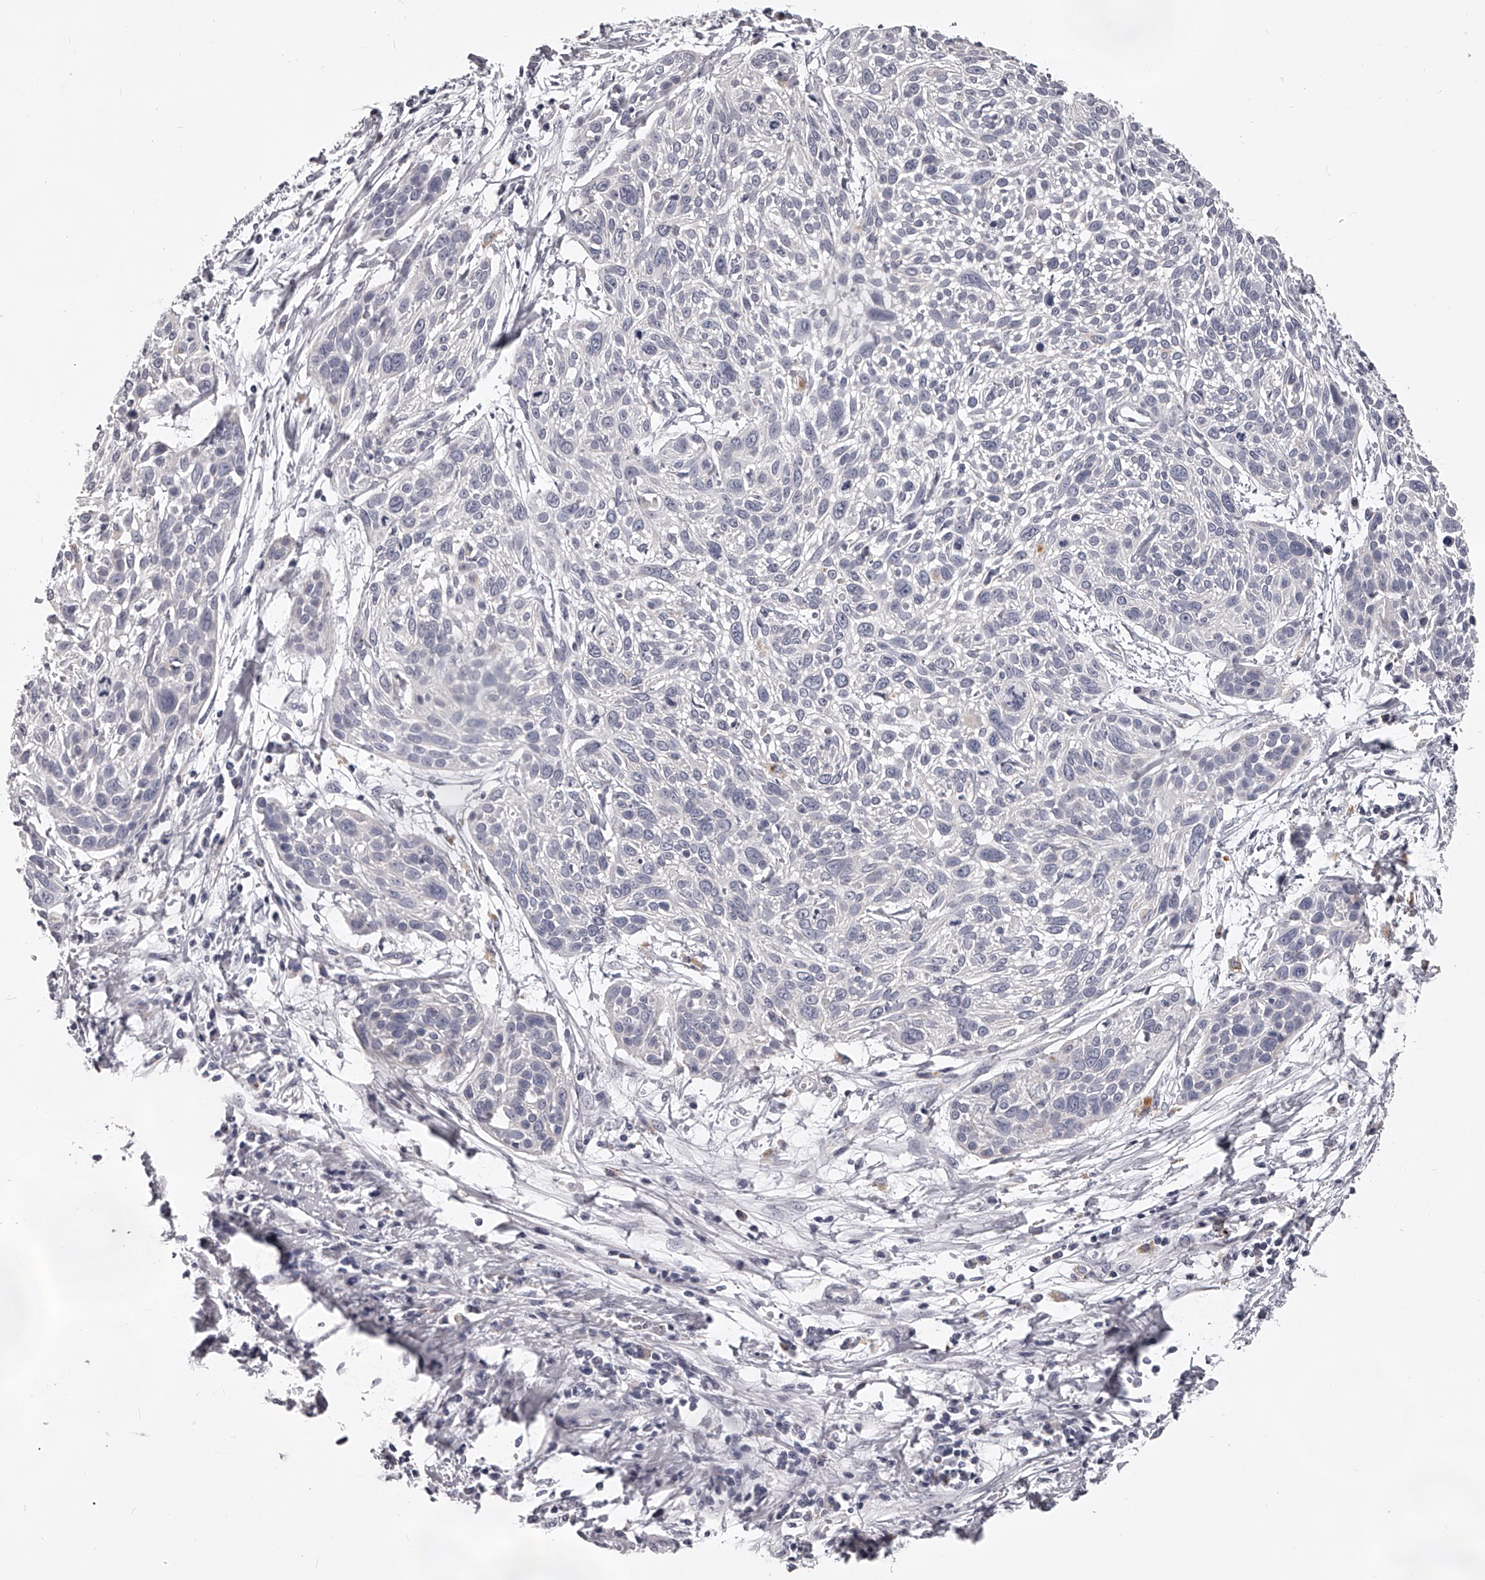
{"staining": {"intensity": "negative", "quantity": "none", "location": "none"}, "tissue": "cervical cancer", "cell_type": "Tumor cells", "image_type": "cancer", "snomed": [{"axis": "morphology", "description": "Squamous cell carcinoma, NOS"}, {"axis": "topography", "description": "Cervix"}], "caption": "Immunohistochemistry micrograph of cervical cancer stained for a protein (brown), which shows no staining in tumor cells. (Stains: DAB IHC with hematoxylin counter stain, Microscopy: brightfield microscopy at high magnification).", "gene": "DMRT1", "patient": {"sex": "female", "age": 51}}